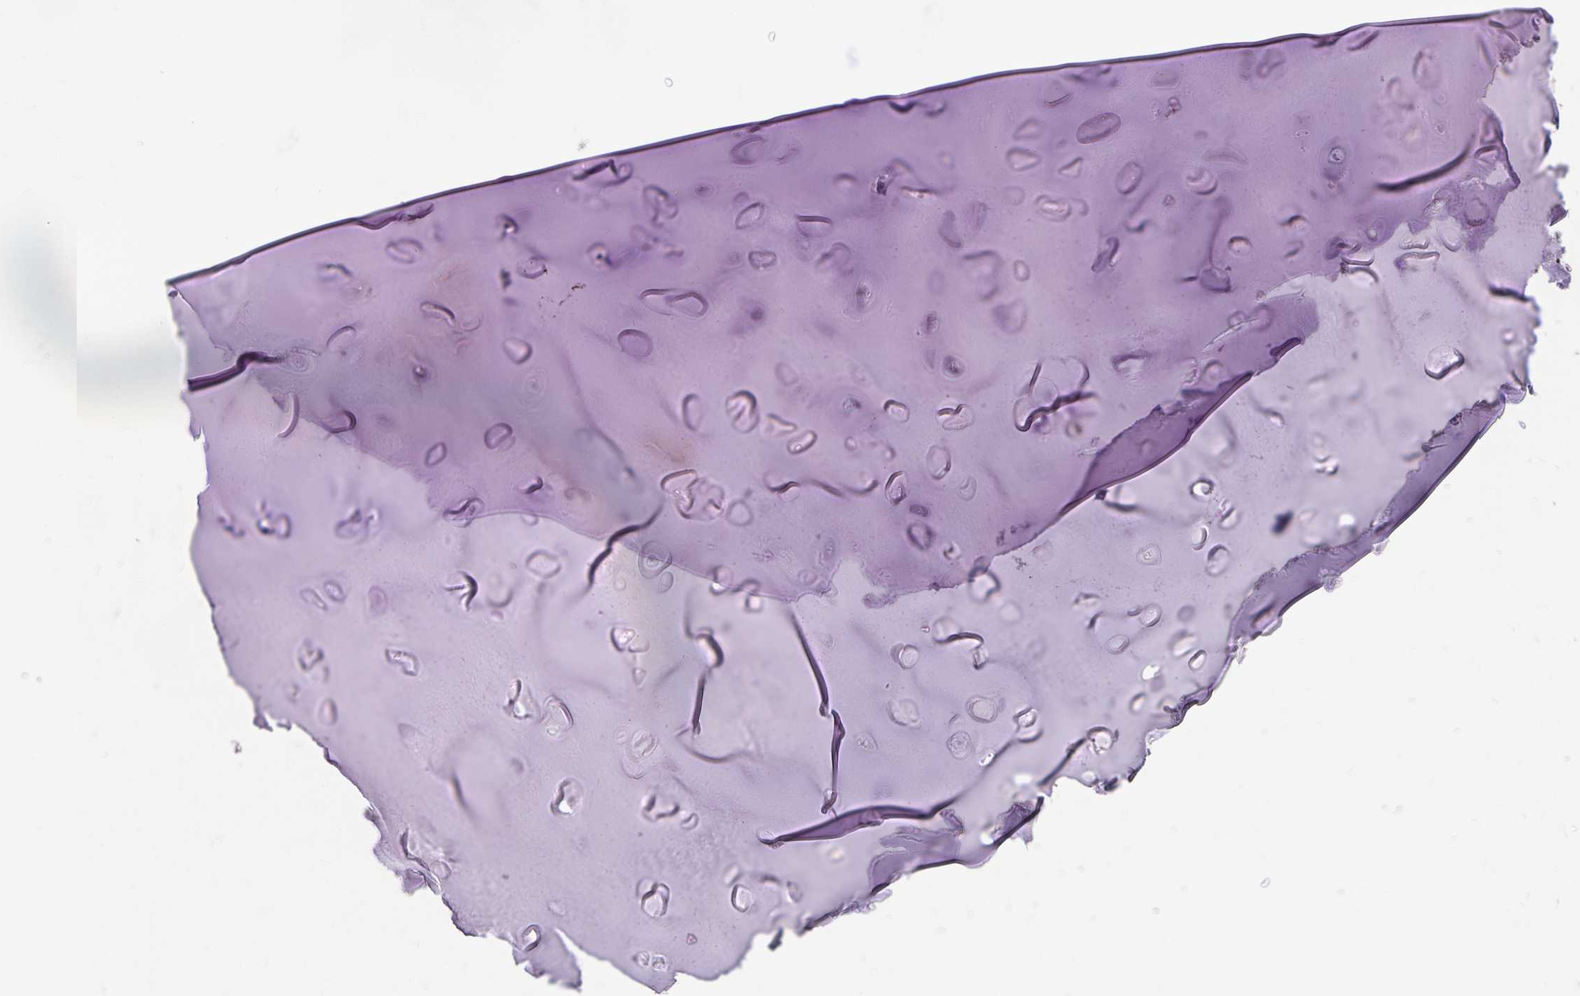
{"staining": {"intensity": "negative", "quantity": "none", "location": "none"}, "tissue": "soft tissue", "cell_type": "Chondrocytes", "image_type": "normal", "snomed": [{"axis": "morphology", "description": "Normal tissue, NOS"}, {"axis": "topography", "description": "Cartilage tissue"}], "caption": "Chondrocytes show no significant protein positivity in unremarkable soft tissue.", "gene": "GOLGA5", "patient": {"sex": "male", "age": 57}}